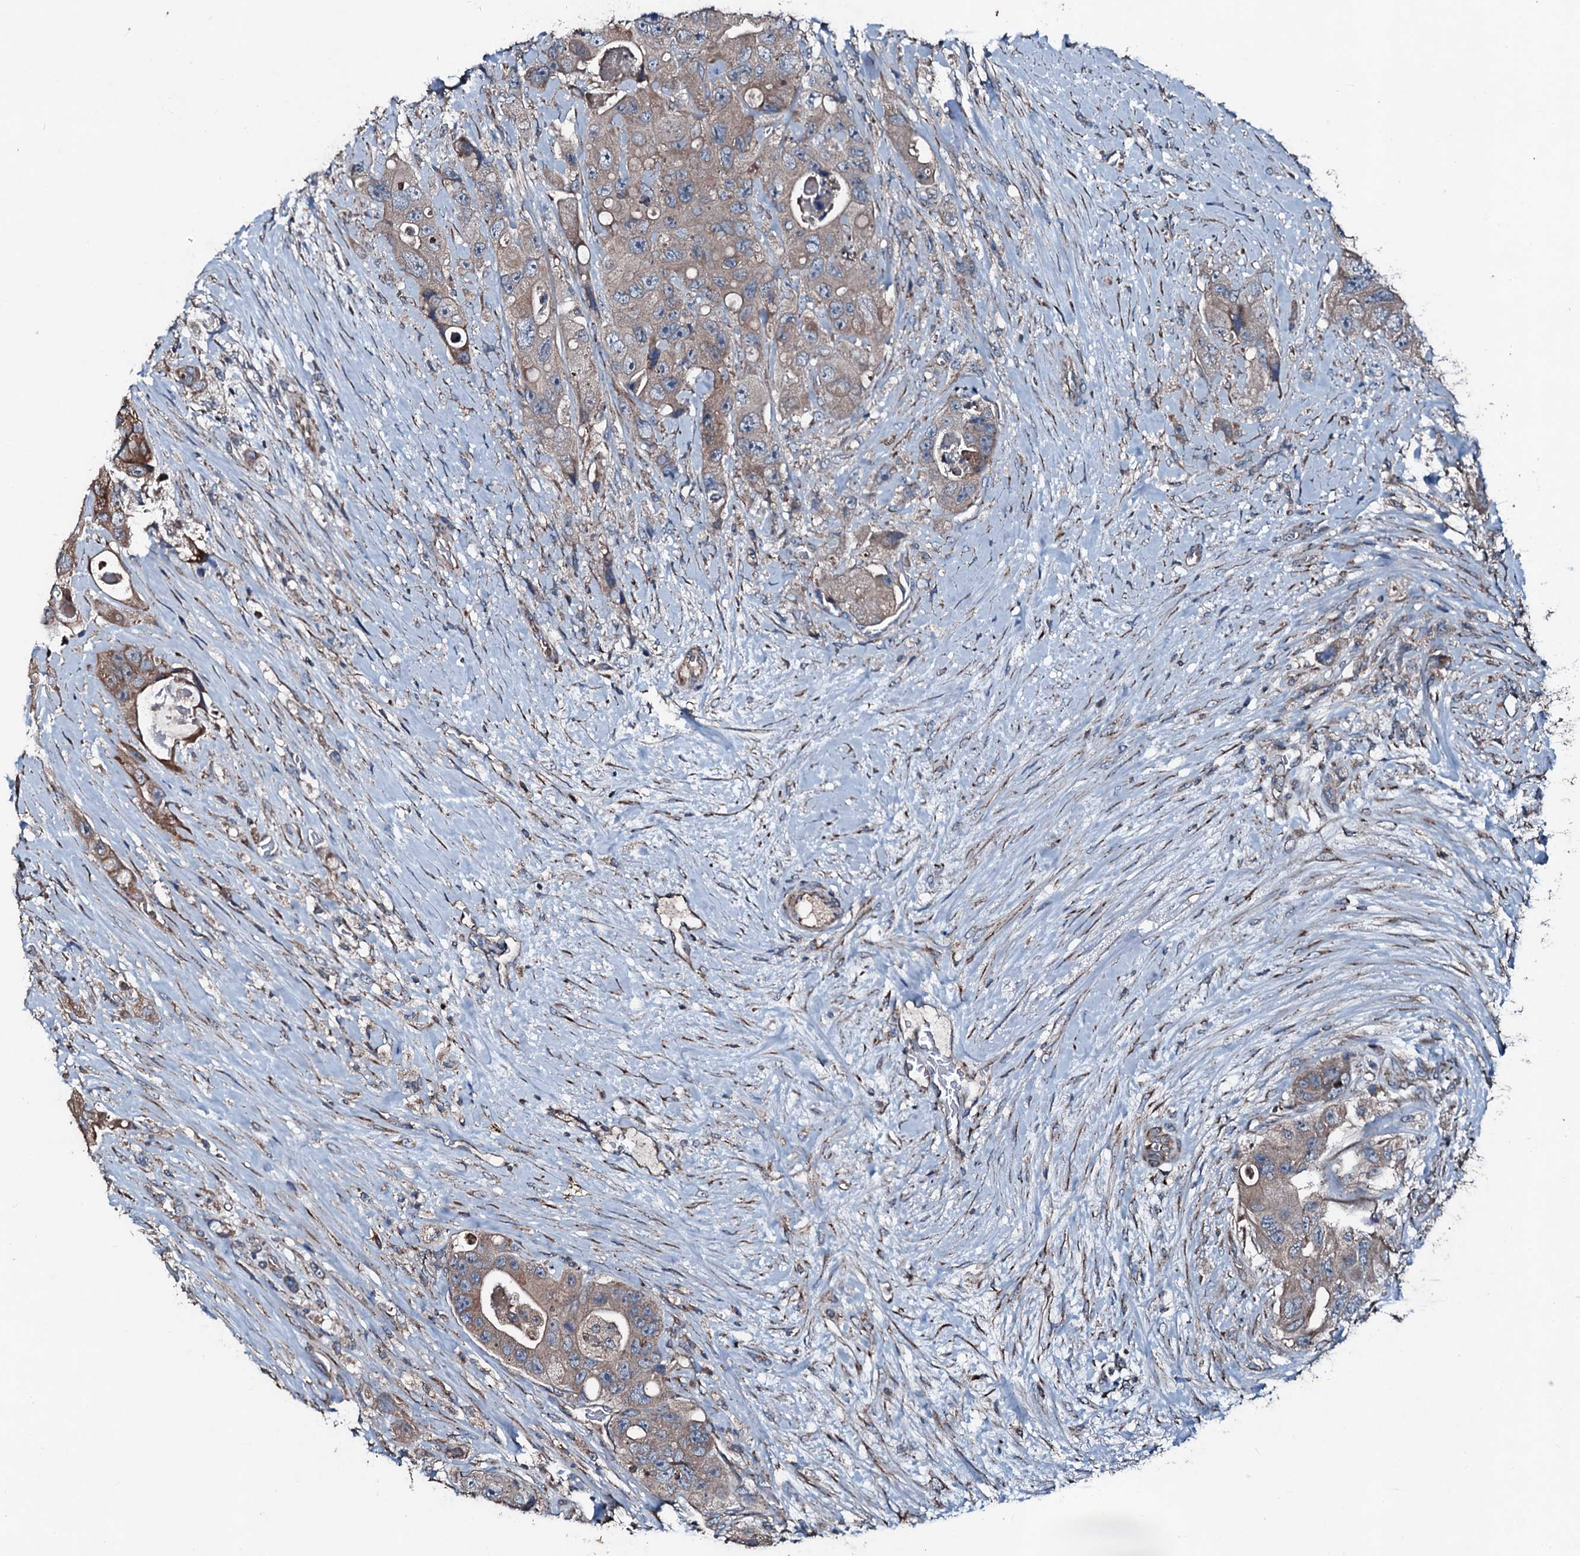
{"staining": {"intensity": "weak", "quantity": ">75%", "location": "cytoplasmic/membranous"}, "tissue": "colorectal cancer", "cell_type": "Tumor cells", "image_type": "cancer", "snomed": [{"axis": "morphology", "description": "Adenocarcinoma, NOS"}, {"axis": "topography", "description": "Colon"}], "caption": "Immunohistochemistry histopathology image of adenocarcinoma (colorectal) stained for a protein (brown), which demonstrates low levels of weak cytoplasmic/membranous positivity in approximately >75% of tumor cells.", "gene": "ACSS3", "patient": {"sex": "female", "age": 46}}